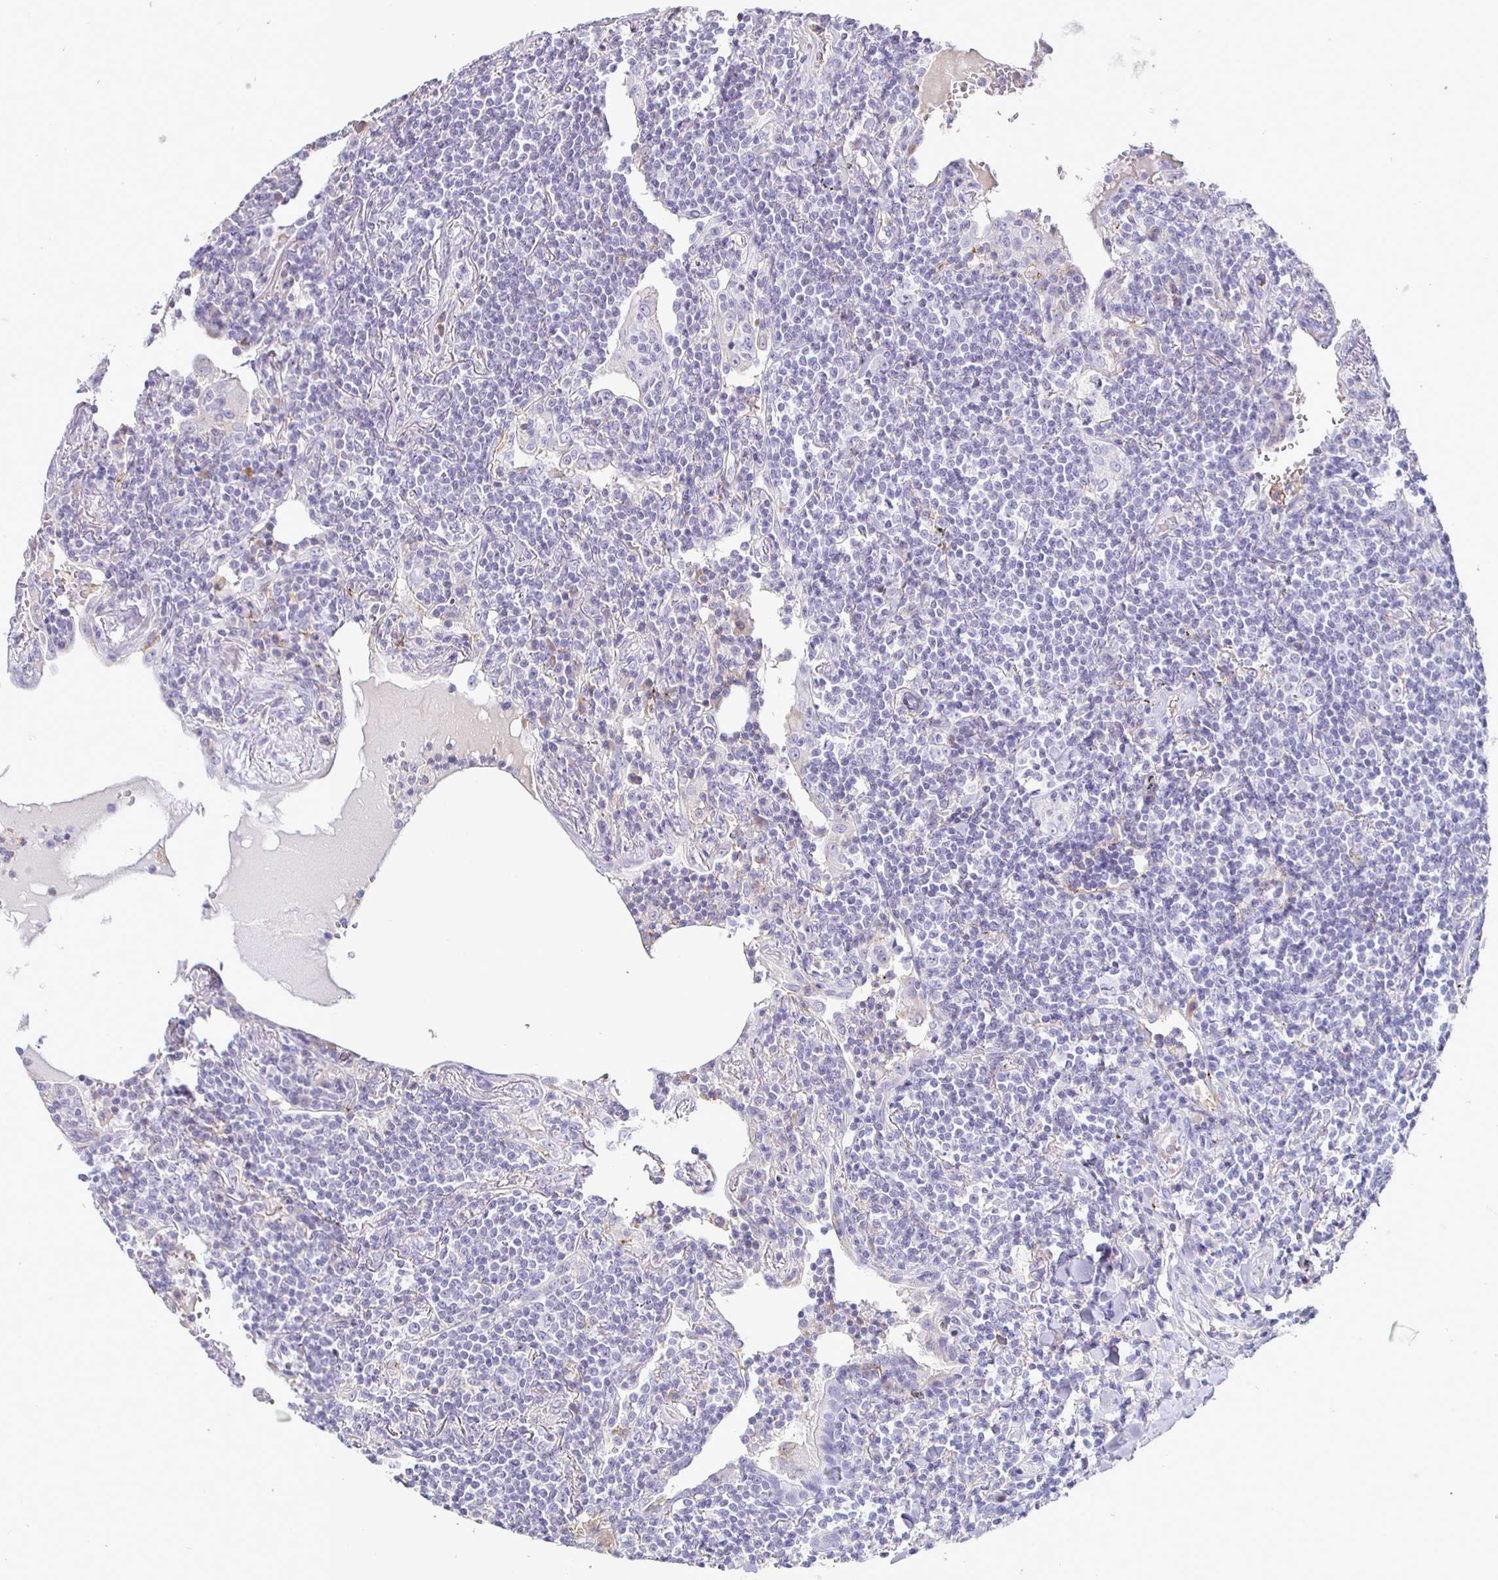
{"staining": {"intensity": "negative", "quantity": "none", "location": "none"}, "tissue": "lymphoma", "cell_type": "Tumor cells", "image_type": "cancer", "snomed": [{"axis": "morphology", "description": "Malignant lymphoma, non-Hodgkin's type, Low grade"}, {"axis": "topography", "description": "Lung"}], "caption": "High magnification brightfield microscopy of lymphoma stained with DAB (brown) and counterstained with hematoxylin (blue): tumor cells show no significant staining.", "gene": "SIRPA", "patient": {"sex": "female", "age": 71}}